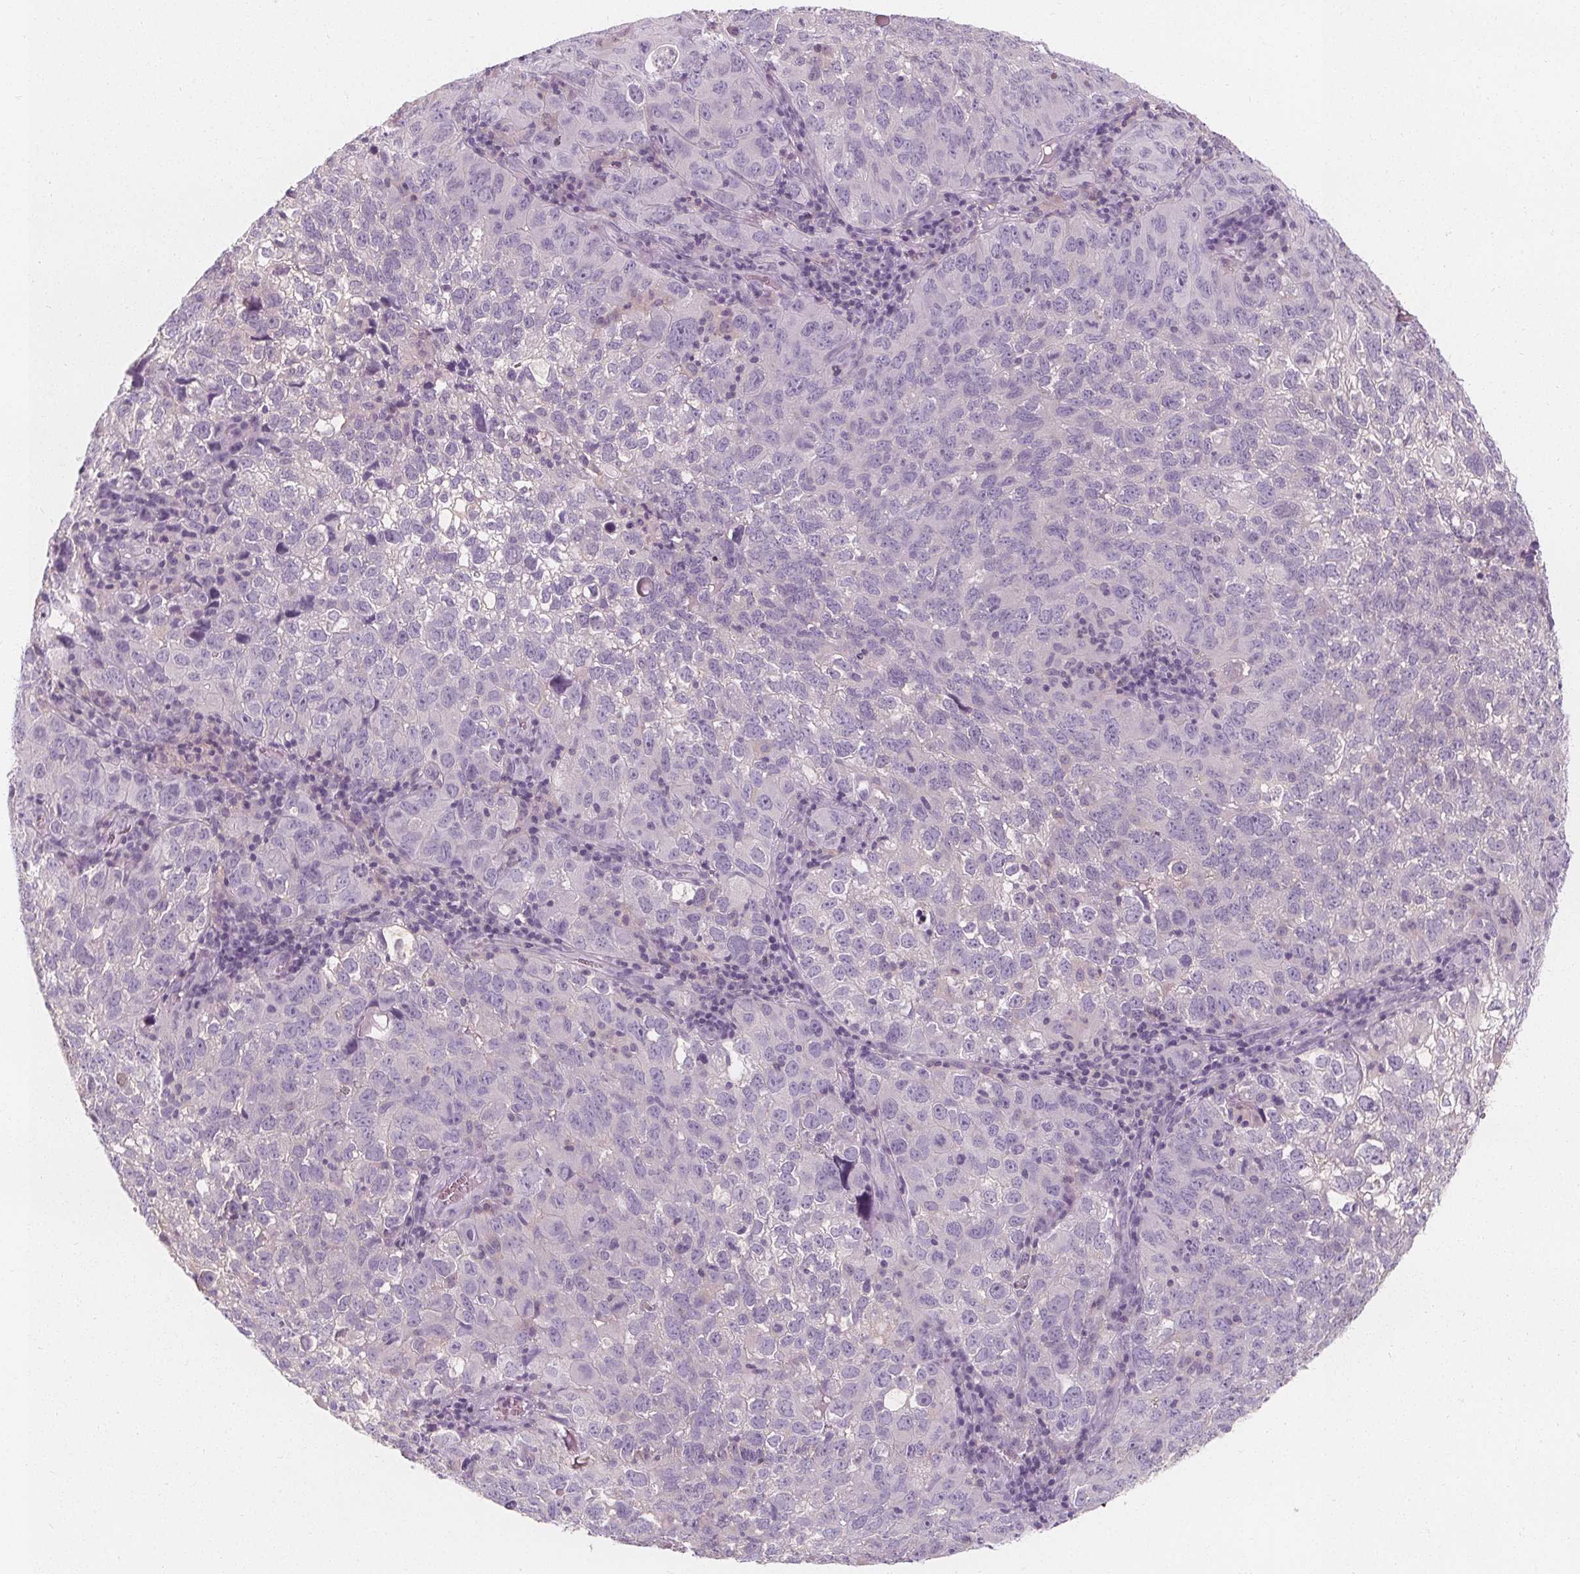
{"staining": {"intensity": "negative", "quantity": "none", "location": "none"}, "tissue": "cervical cancer", "cell_type": "Tumor cells", "image_type": "cancer", "snomed": [{"axis": "morphology", "description": "Squamous cell carcinoma, NOS"}, {"axis": "topography", "description": "Cervix"}], "caption": "A high-resolution histopathology image shows immunohistochemistry staining of squamous cell carcinoma (cervical), which displays no significant staining in tumor cells. (DAB (3,3'-diaminobenzidine) immunohistochemistry with hematoxylin counter stain).", "gene": "UGP2", "patient": {"sex": "female", "age": 55}}